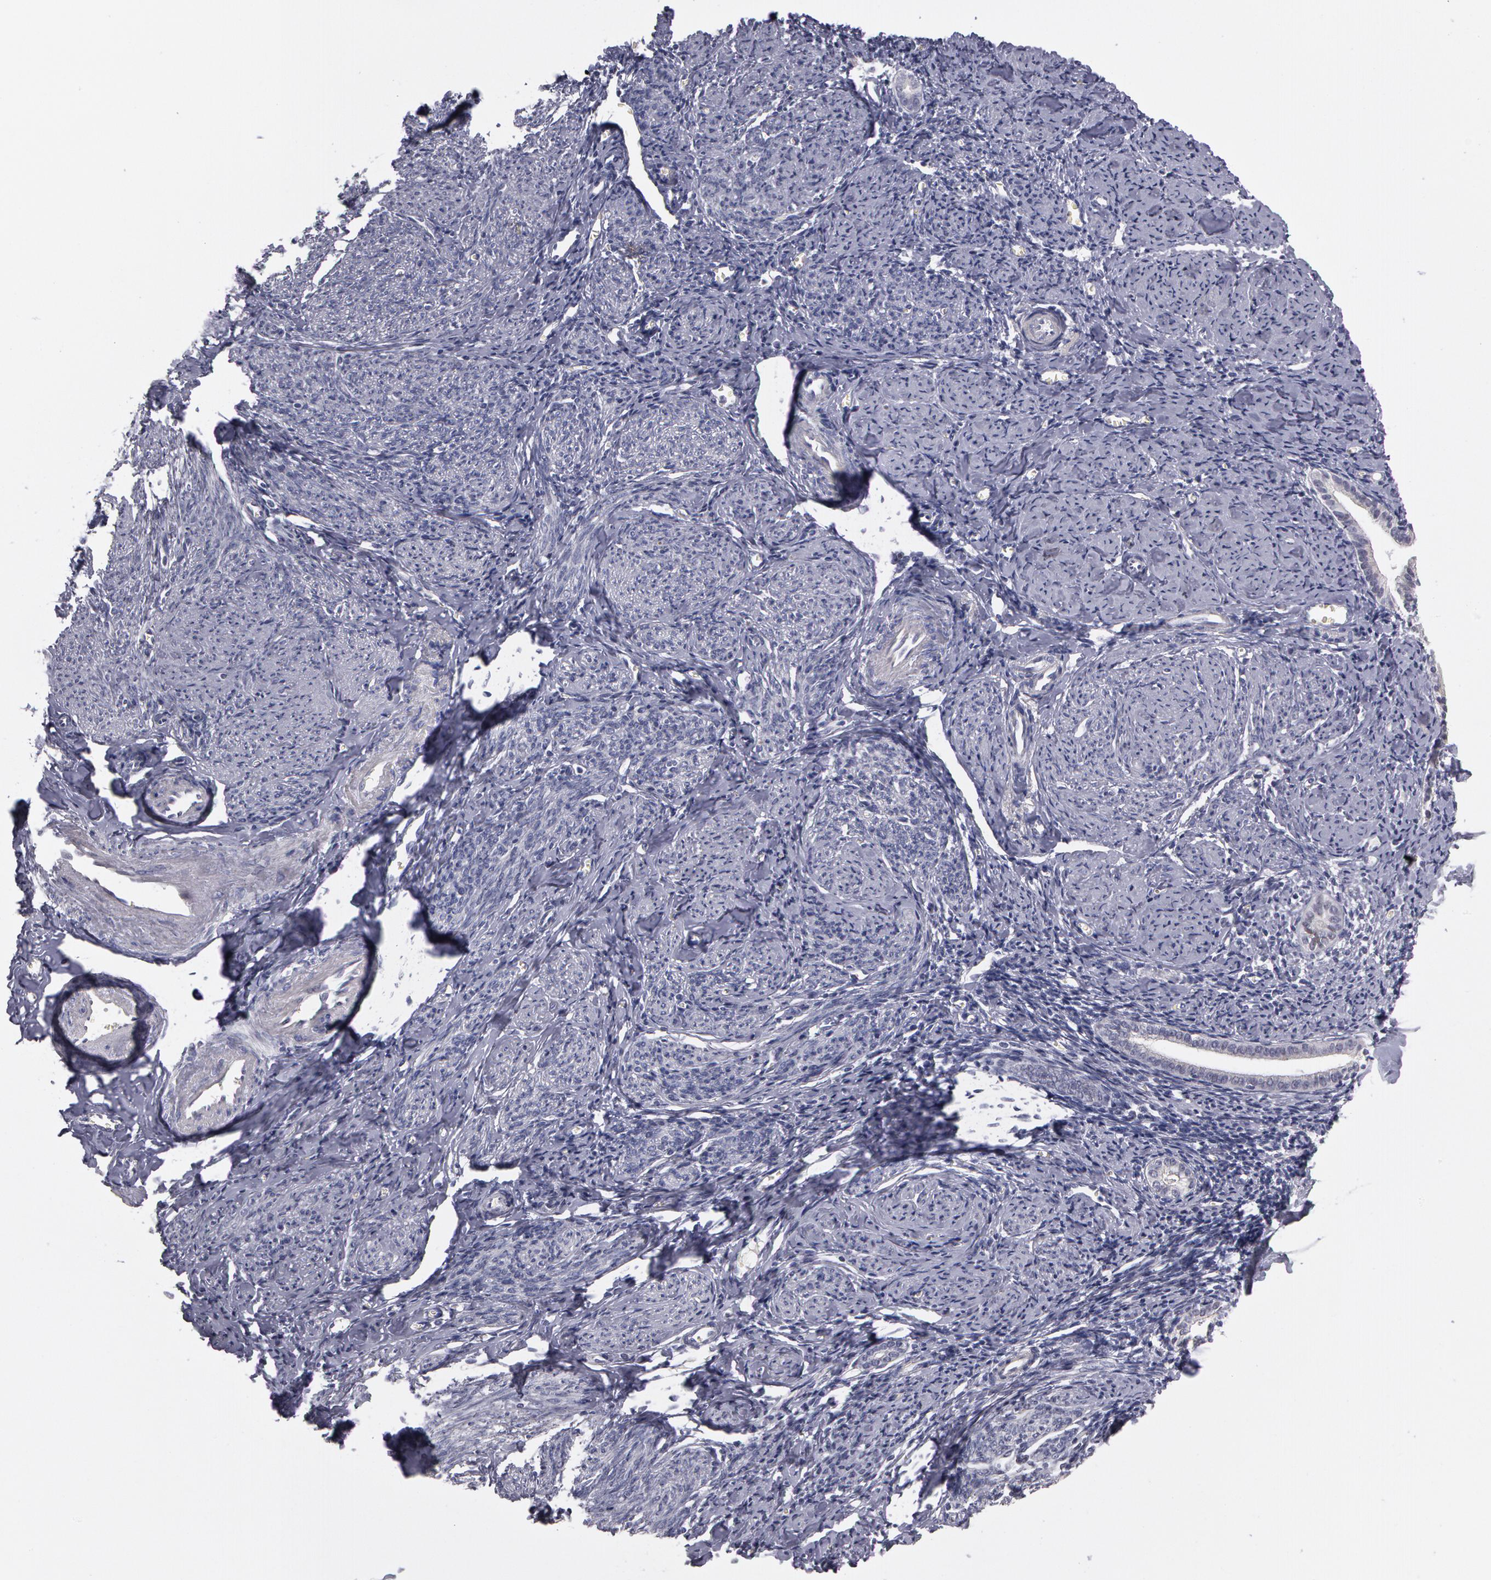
{"staining": {"intensity": "negative", "quantity": "none", "location": "none"}, "tissue": "endometrium", "cell_type": "Cells in endometrial stroma", "image_type": "normal", "snomed": [{"axis": "morphology", "description": "Normal tissue, NOS"}, {"axis": "morphology", "description": "Neoplasm, benign, NOS"}, {"axis": "topography", "description": "Uterus"}], "caption": "Human endometrium stained for a protein using immunohistochemistry reveals no expression in cells in endometrial stroma.", "gene": "PRICKLE1", "patient": {"sex": "female", "age": 55}}